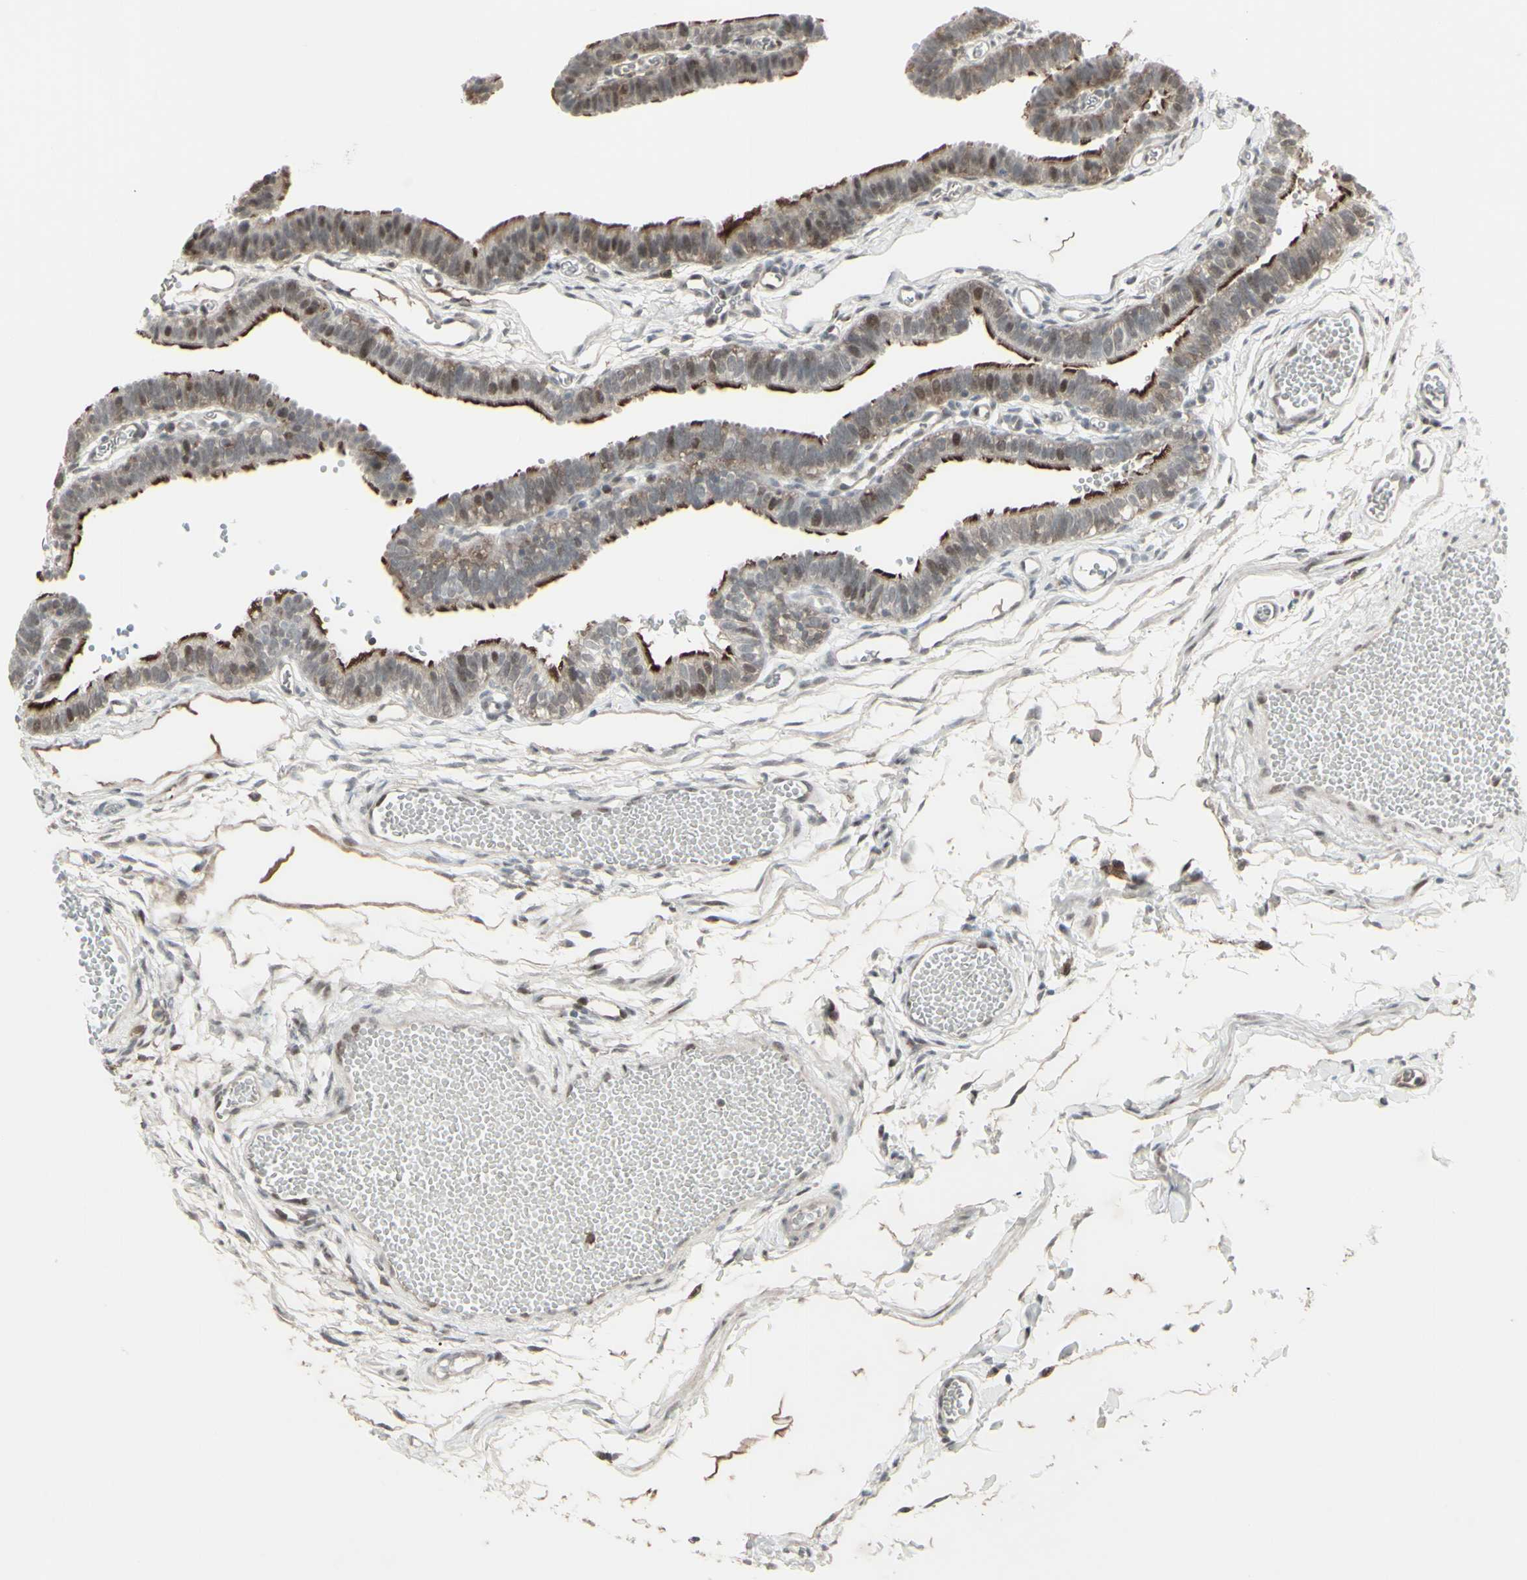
{"staining": {"intensity": "moderate", "quantity": "<25%", "location": "nuclear"}, "tissue": "fallopian tube", "cell_type": "Glandular cells", "image_type": "normal", "snomed": [{"axis": "morphology", "description": "Normal tissue, NOS"}, {"axis": "topography", "description": "Fallopian tube"}, {"axis": "topography", "description": "Placenta"}], "caption": "Immunohistochemistry image of normal fallopian tube: fallopian tube stained using immunohistochemistry displays low levels of moderate protein expression localized specifically in the nuclear of glandular cells, appearing as a nuclear brown color.", "gene": "CD33", "patient": {"sex": "female", "age": 34}}